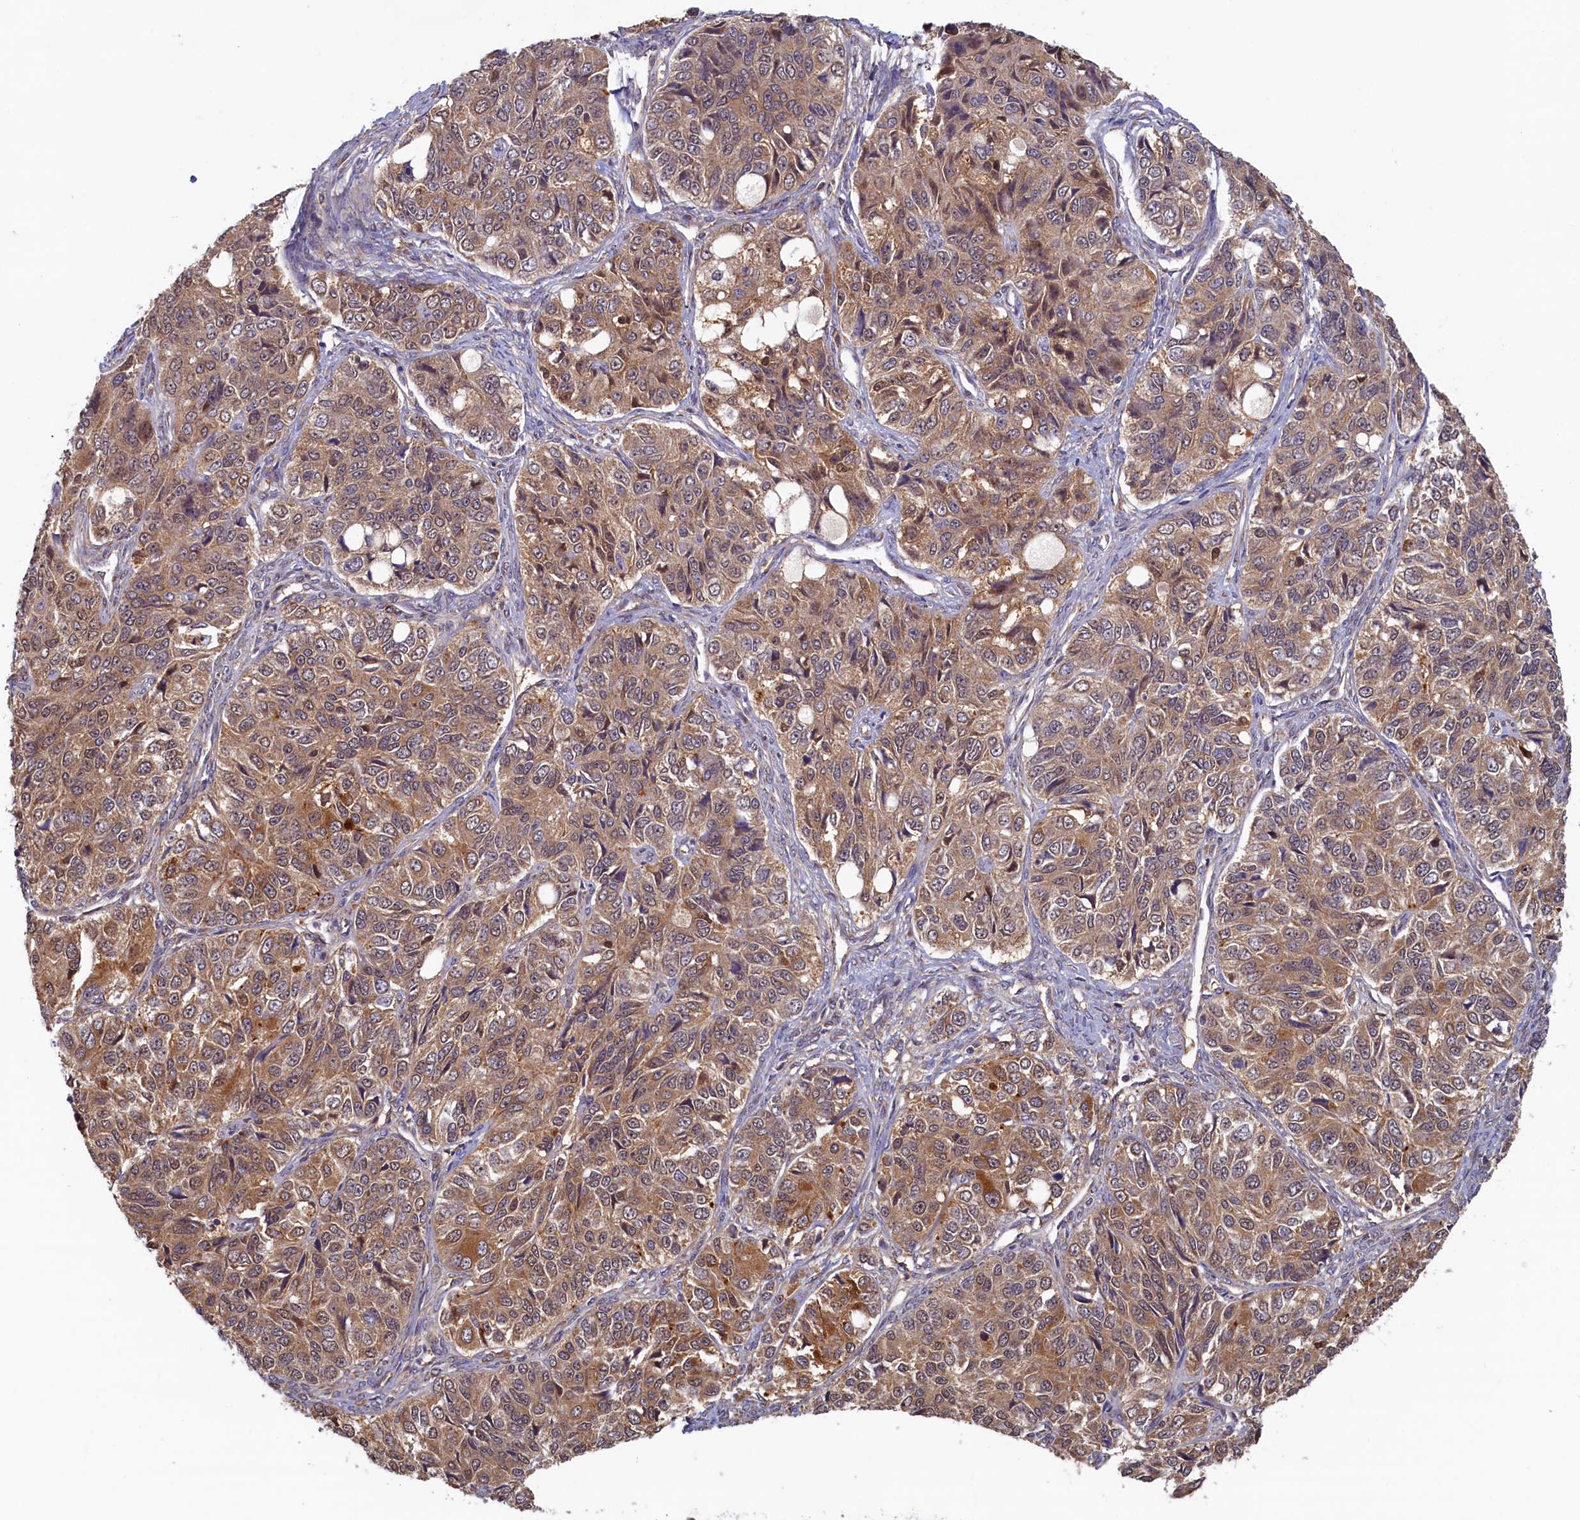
{"staining": {"intensity": "moderate", "quantity": ">75%", "location": "cytoplasmic/membranous"}, "tissue": "ovarian cancer", "cell_type": "Tumor cells", "image_type": "cancer", "snomed": [{"axis": "morphology", "description": "Carcinoma, endometroid"}, {"axis": "topography", "description": "Ovary"}], "caption": "Protein expression analysis of human endometroid carcinoma (ovarian) reveals moderate cytoplasmic/membranous expression in about >75% of tumor cells.", "gene": "STX12", "patient": {"sex": "female", "age": 51}}